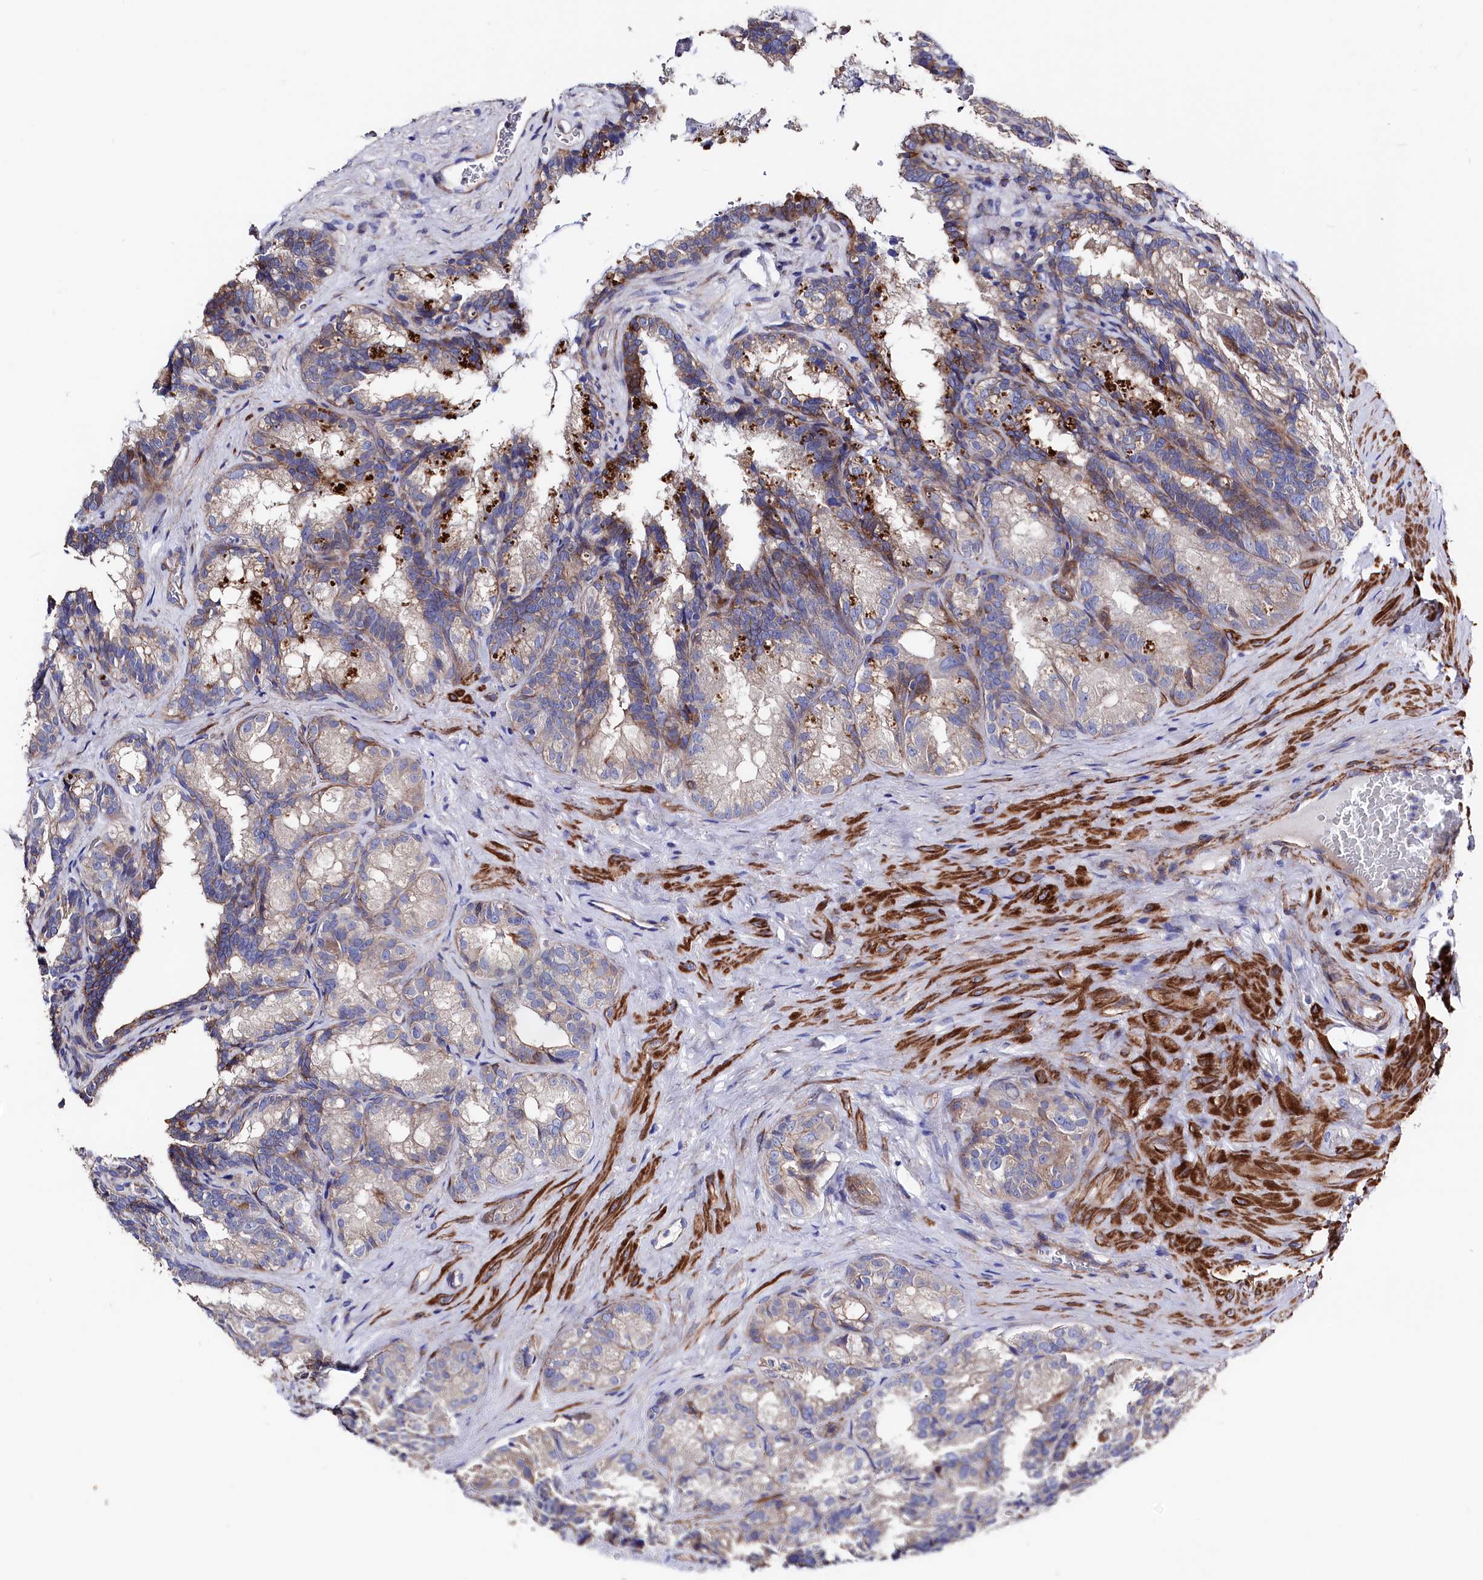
{"staining": {"intensity": "weak", "quantity": "25%-75%", "location": "cytoplasmic/membranous"}, "tissue": "seminal vesicle", "cell_type": "Glandular cells", "image_type": "normal", "snomed": [{"axis": "morphology", "description": "Normal tissue, NOS"}, {"axis": "topography", "description": "Seminal veicle"}], "caption": "DAB immunohistochemical staining of unremarkable seminal vesicle displays weak cytoplasmic/membranous protein positivity in about 25%-75% of glandular cells.", "gene": "WNT8A", "patient": {"sex": "male", "age": 60}}